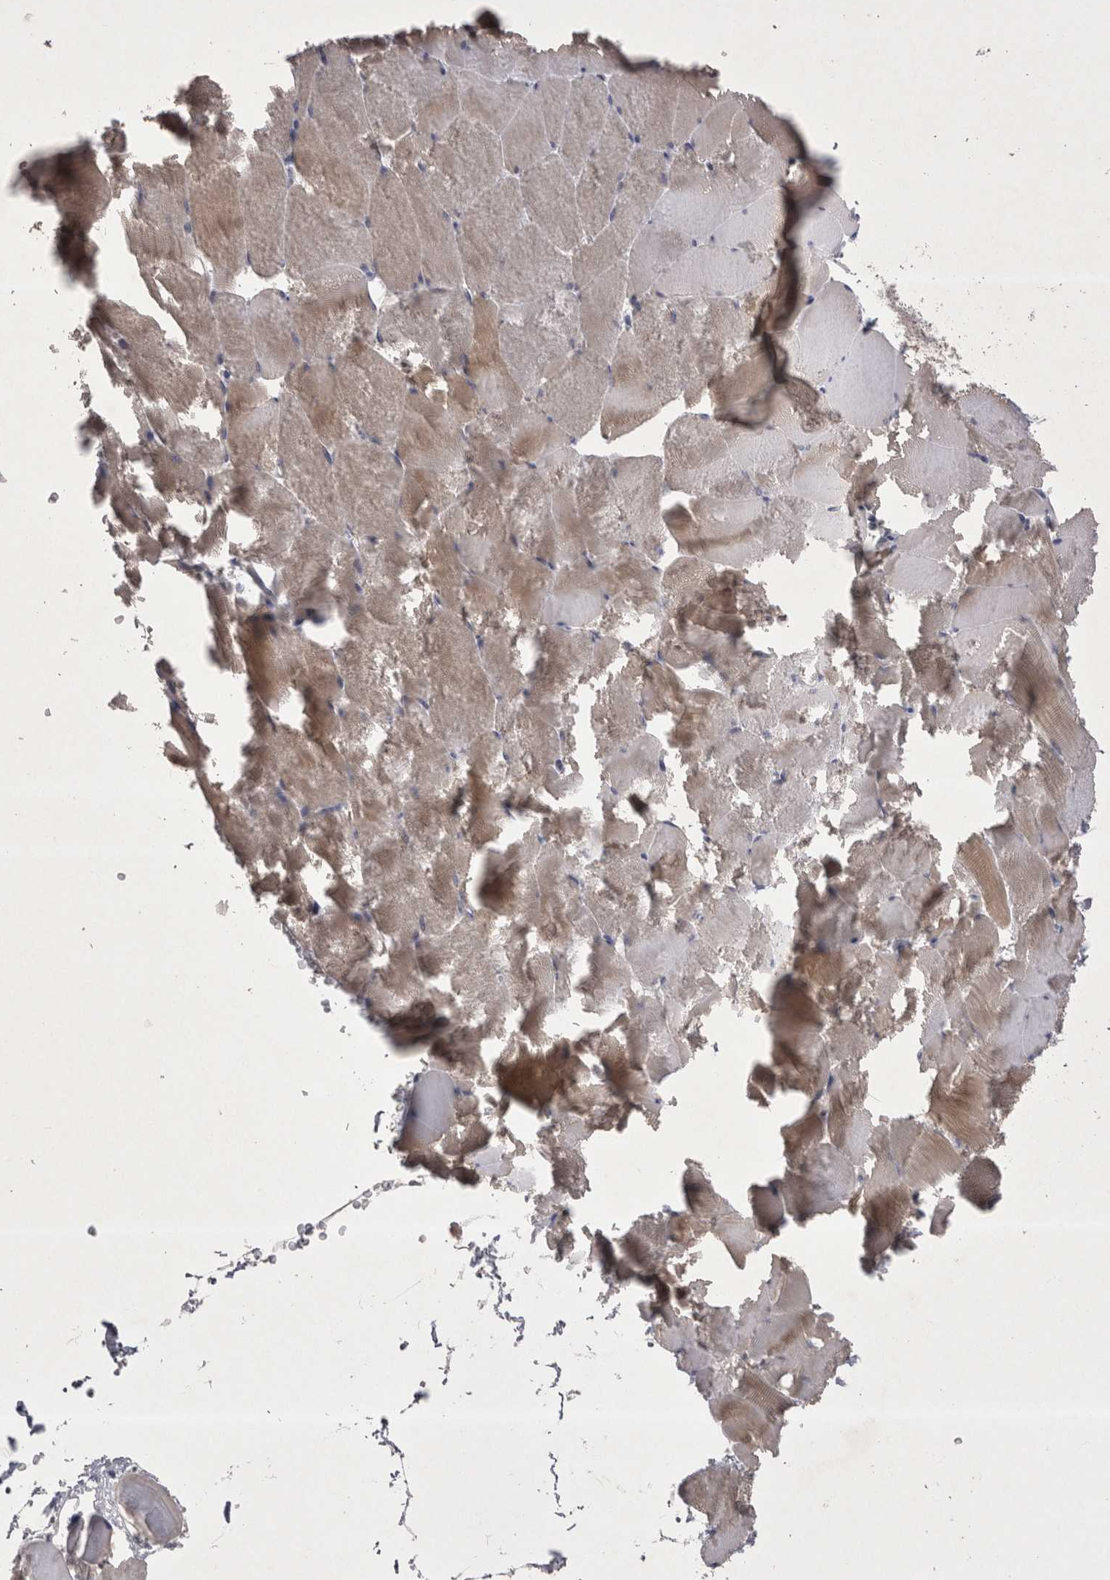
{"staining": {"intensity": "moderate", "quantity": "25%-75%", "location": "cytoplasmic/membranous"}, "tissue": "skeletal muscle", "cell_type": "Myocytes", "image_type": "normal", "snomed": [{"axis": "morphology", "description": "Normal tissue, NOS"}, {"axis": "topography", "description": "Skeletal muscle"}], "caption": "A histopathology image of human skeletal muscle stained for a protein exhibits moderate cytoplasmic/membranous brown staining in myocytes. The protein of interest is shown in brown color, while the nuclei are stained blue.", "gene": "CTBS", "patient": {"sex": "male", "age": 62}}